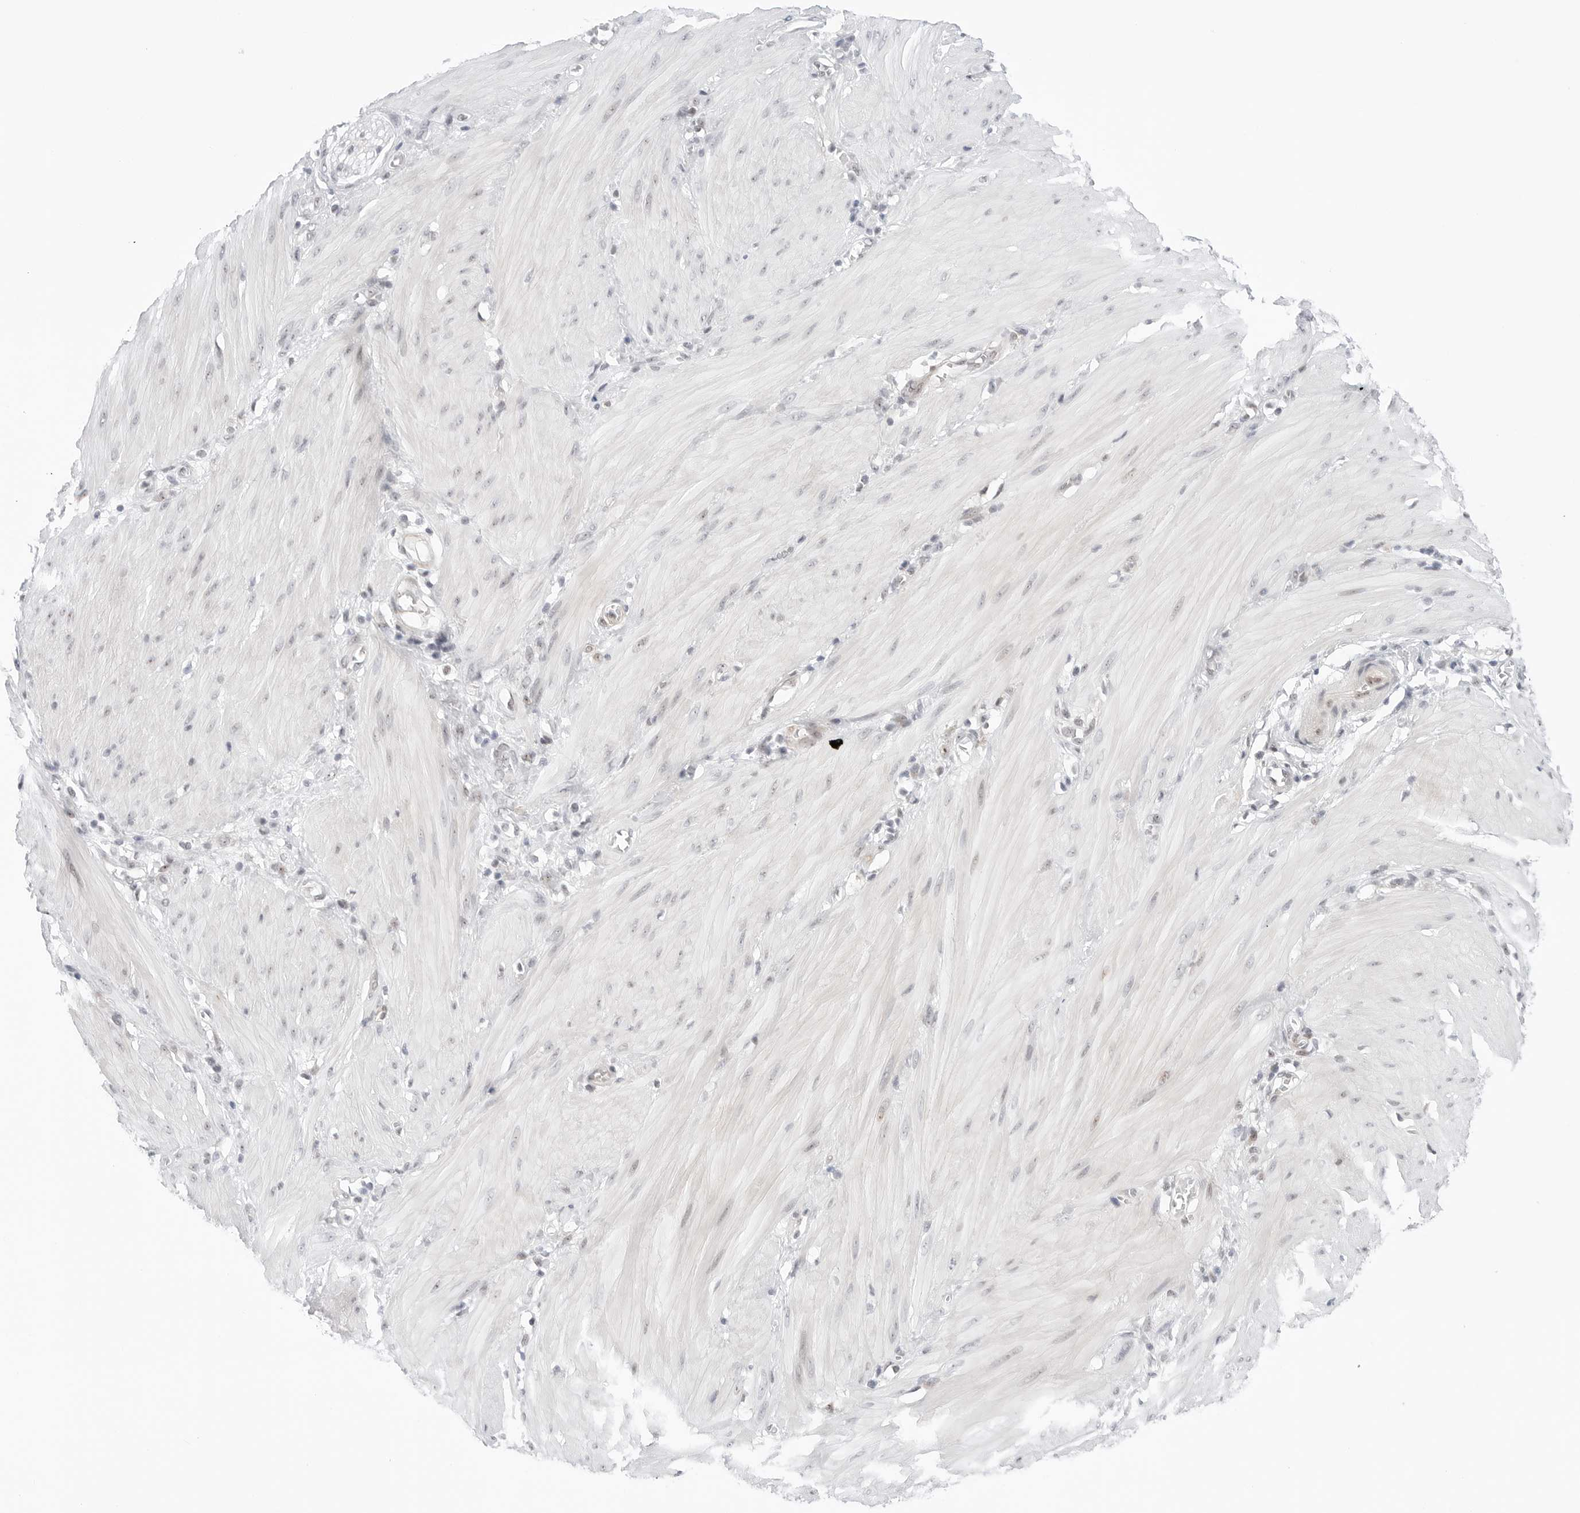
{"staining": {"intensity": "negative", "quantity": "none", "location": "none"}, "tissue": "stomach cancer", "cell_type": "Tumor cells", "image_type": "cancer", "snomed": [{"axis": "morphology", "description": "Adenocarcinoma, NOS"}, {"axis": "topography", "description": "Stomach"}, {"axis": "topography", "description": "Stomach, lower"}], "caption": "Tumor cells are negative for protein expression in human stomach cancer (adenocarcinoma).", "gene": "C1orf162", "patient": {"sex": "female", "age": 48}}